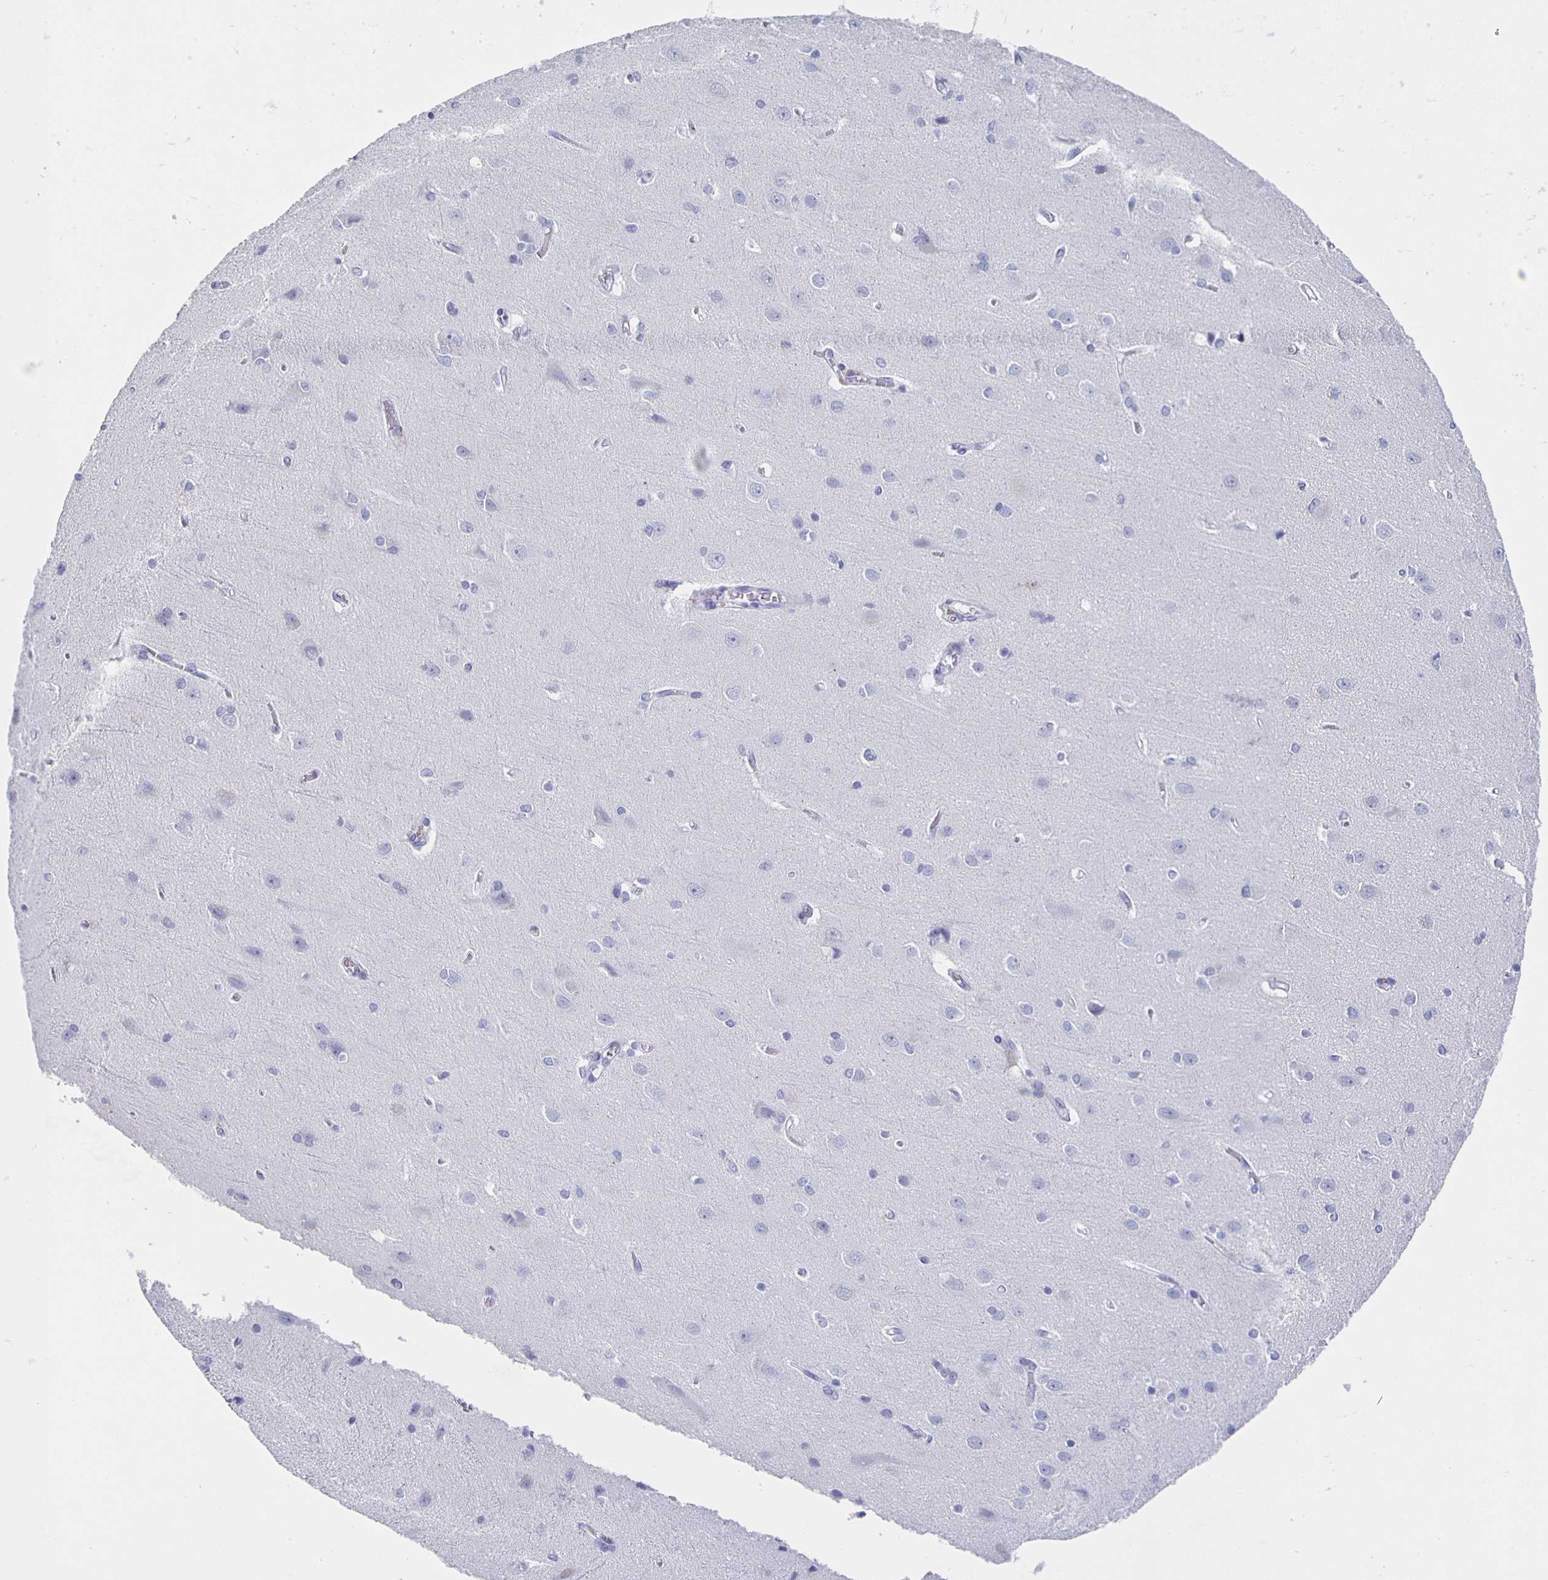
{"staining": {"intensity": "negative", "quantity": "none", "location": "none"}, "tissue": "cerebral cortex", "cell_type": "Endothelial cells", "image_type": "normal", "snomed": [{"axis": "morphology", "description": "Normal tissue, NOS"}, {"axis": "topography", "description": "Cerebral cortex"}], "caption": "The micrograph displays no significant expression in endothelial cells of cerebral cortex.", "gene": "SLC34A2", "patient": {"sex": "male", "age": 37}}